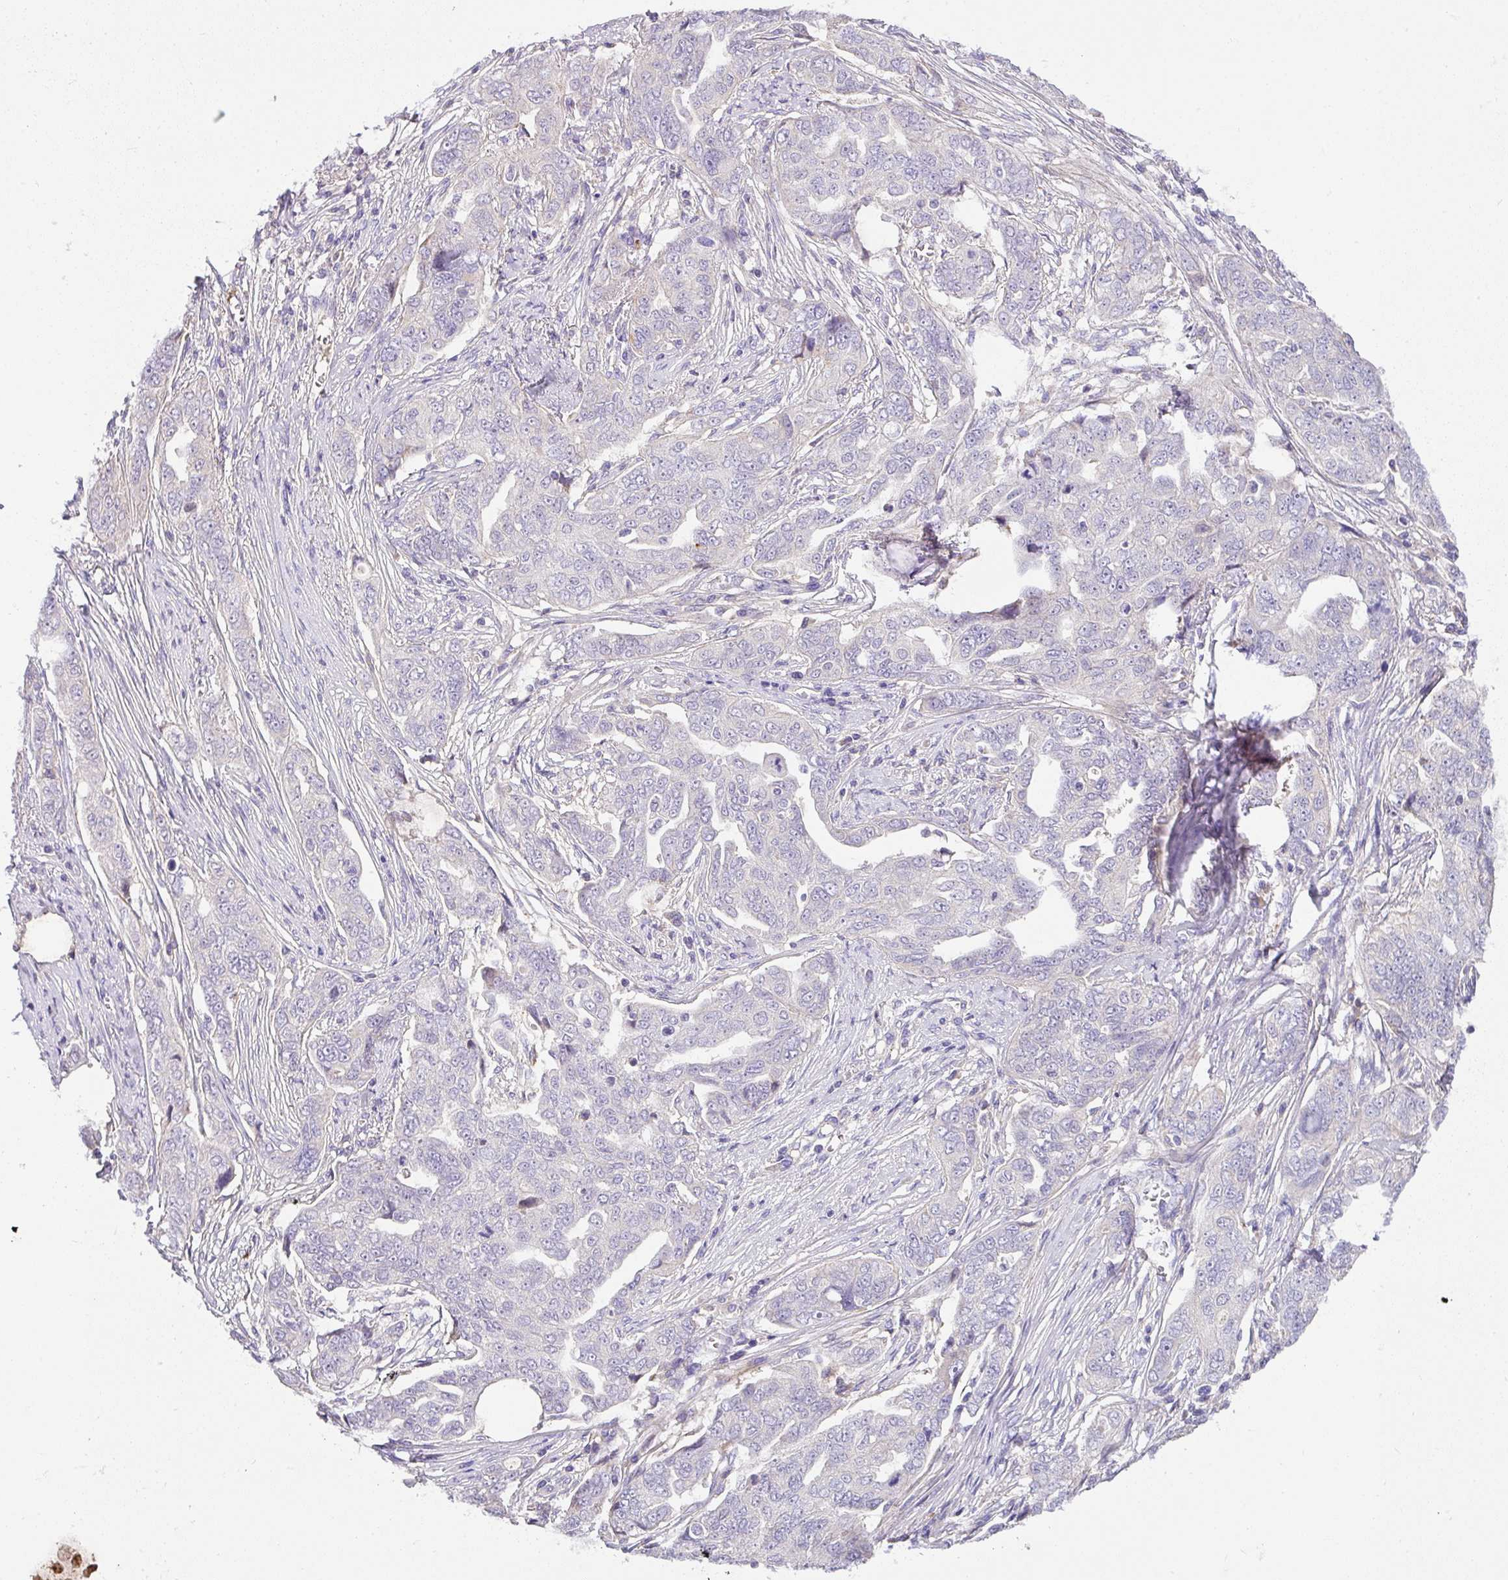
{"staining": {"intensity": "negative", "quantity": "none", "location": "none"}, "tissue": "ovarian cancer", "cell_type": "Tumor cells", "image_type": "cancer", "snomed": [{"axis": "morphology", "description": "Carcinoma, endometroid"}, {"axis": "topography", "description": "Ovary"}], "caption": "Histopathology image shows no significant protein staining in tumor cells of ovarian endometroid carcinoma.", "gene": "CRISP3", "patient": {"sex": "female", "age": 70}}